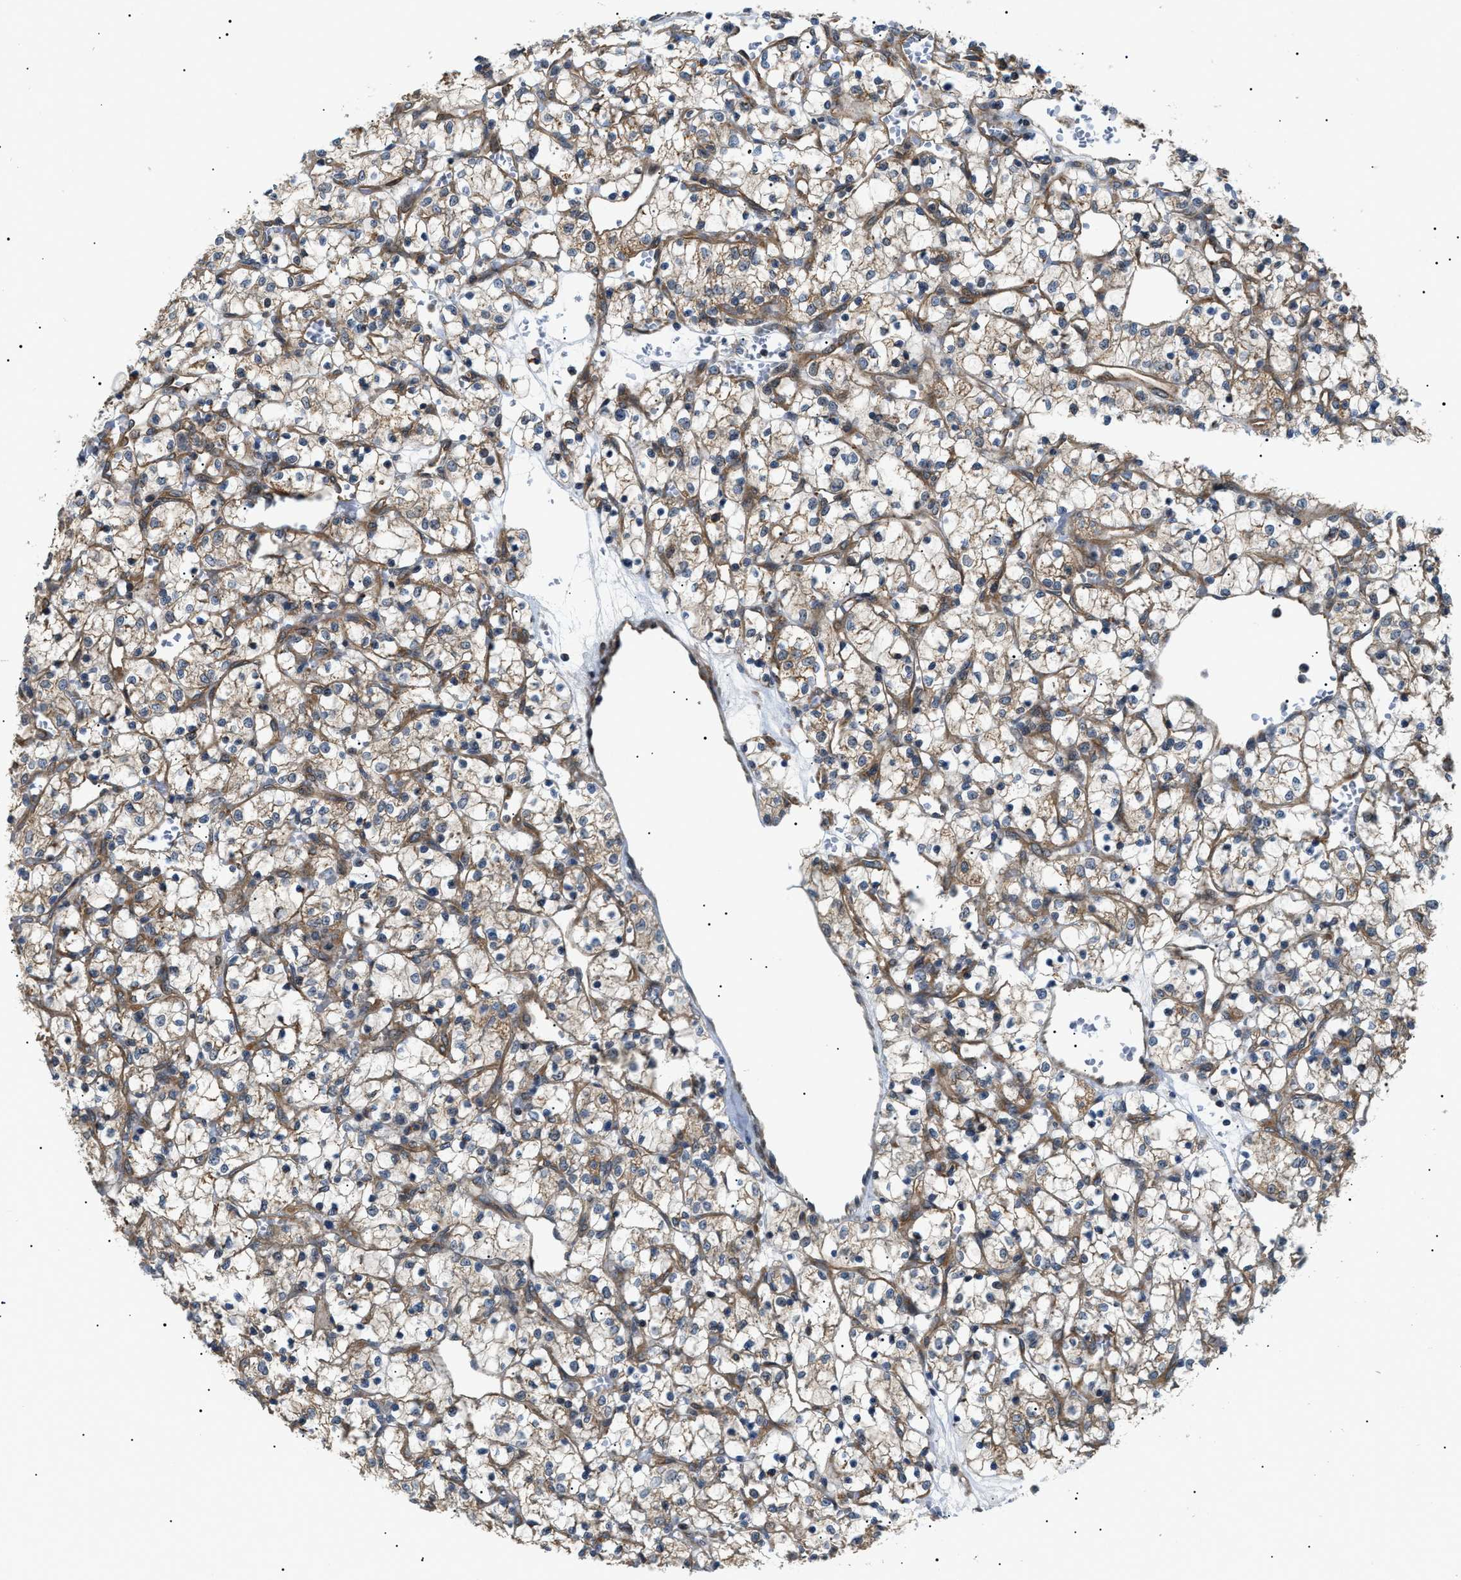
{"staining": {"intensity": "weak", "quantity": "25%-75%", "location": "cytoplasmic/membranous"}, "tissue": "renal cancer", "cell_type": "Tumor cells", "image_type": "cancer", "snomed": [{"axis": "morphology", "description": "Adenocarcinoma, NOS"}, {"axis": "topography", "description": "Kidney"}], "caption": "About 25%-75% of tumor cells in adenocarcinoma (renal) show weak cytoplasmic/membranous protein expression as visualized by brown immunohistochemical staining.", "gene": "SRPK1", "patient": {"sex": "female", "age": 69}}